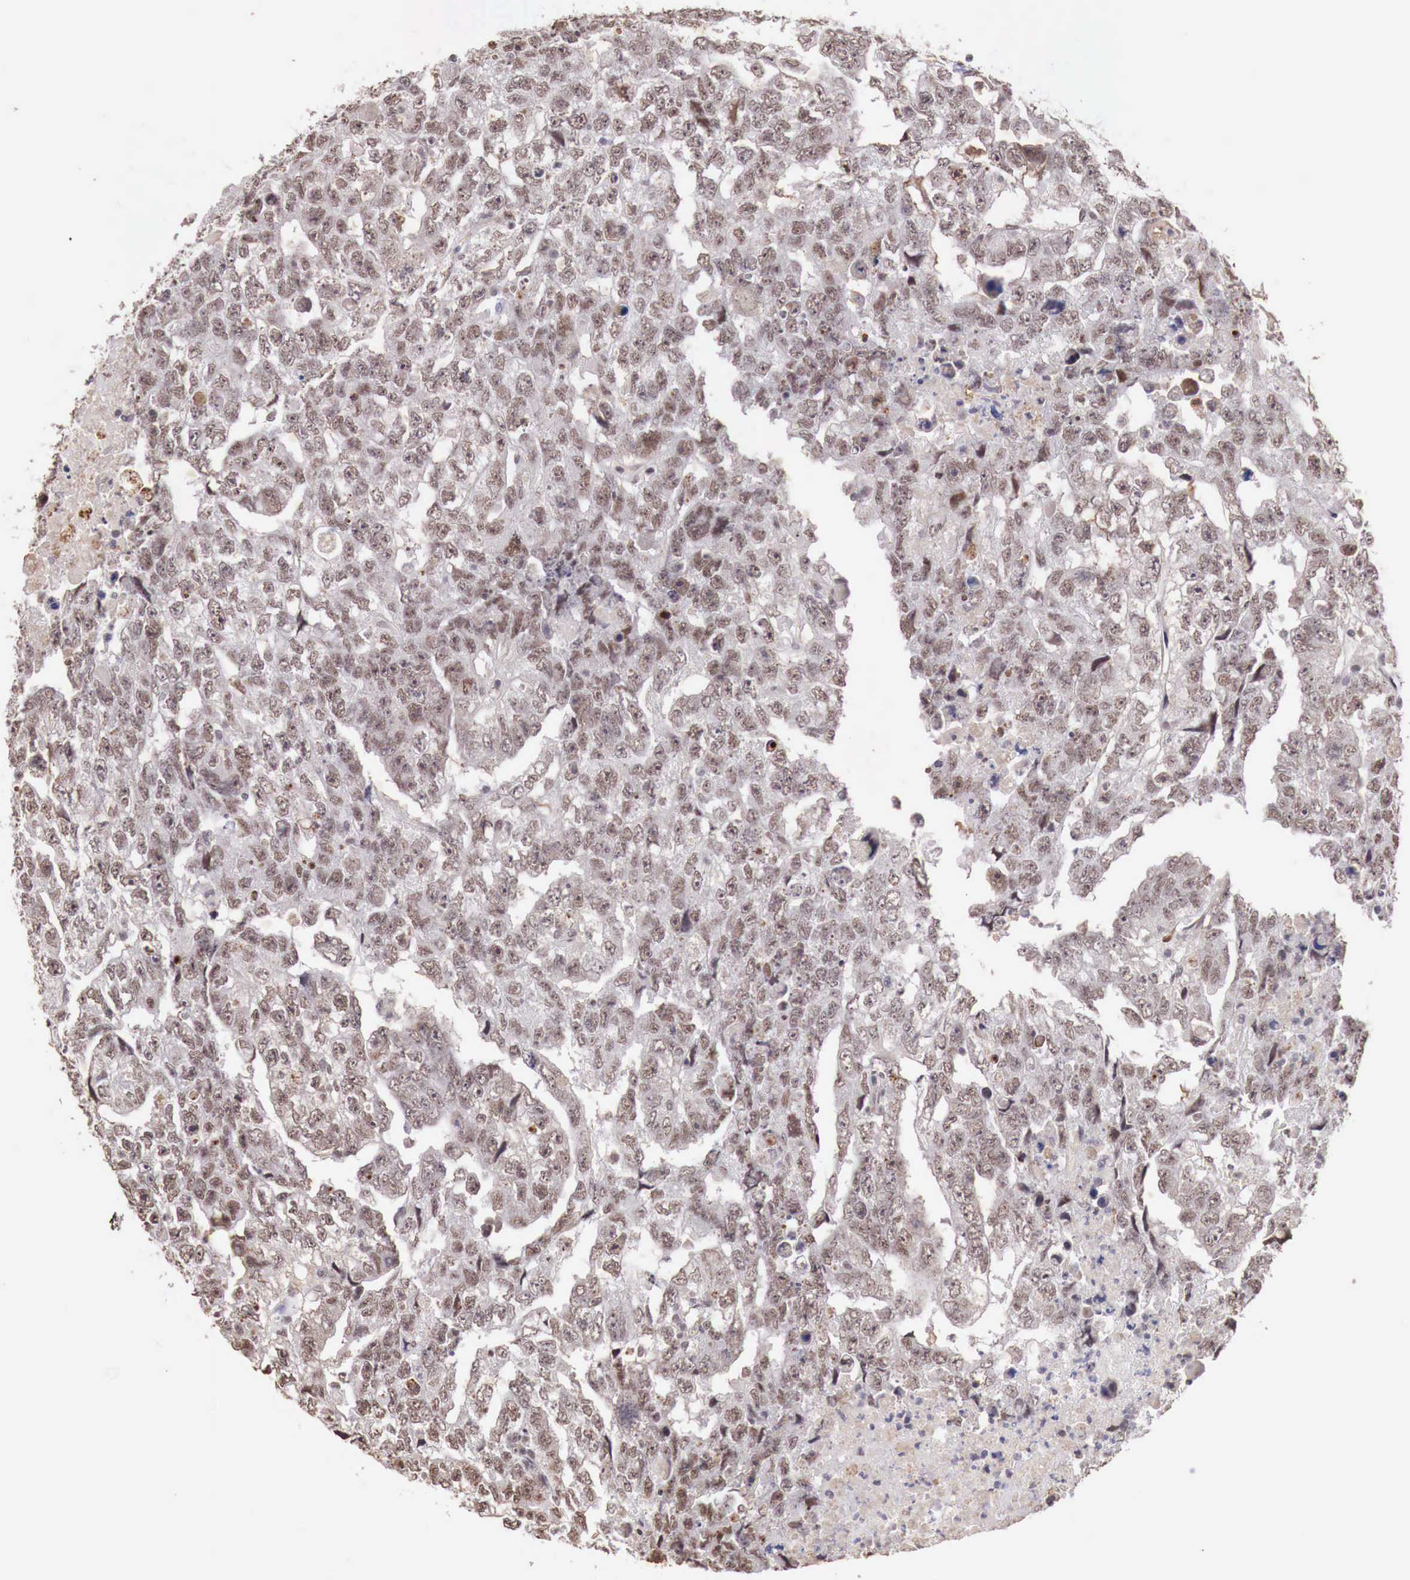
{"staining": {"intensity": "moderate", "quantity": ">75%", "location": "cytoplasmic/membranous,nuclear"}, "tissue": "testis cancer", "cell_type": "Tumor cells", "image_type": "cancer", "snomed": [{"axis": "morphology", "description": "Carcinoma, Embryonal, NOS"}, {"axis": "topography", "description": "Testis"}], "caption": "High-power microscopy captured an IHC micrograph of testis cancer (embryonal carcinoma), revealing moderate cytoplasmic/membranous and nuclear staining in approximately >75% of tumor cells.", "gene": "FOXP2", "patient": {"sex": "male", "age": 36}}